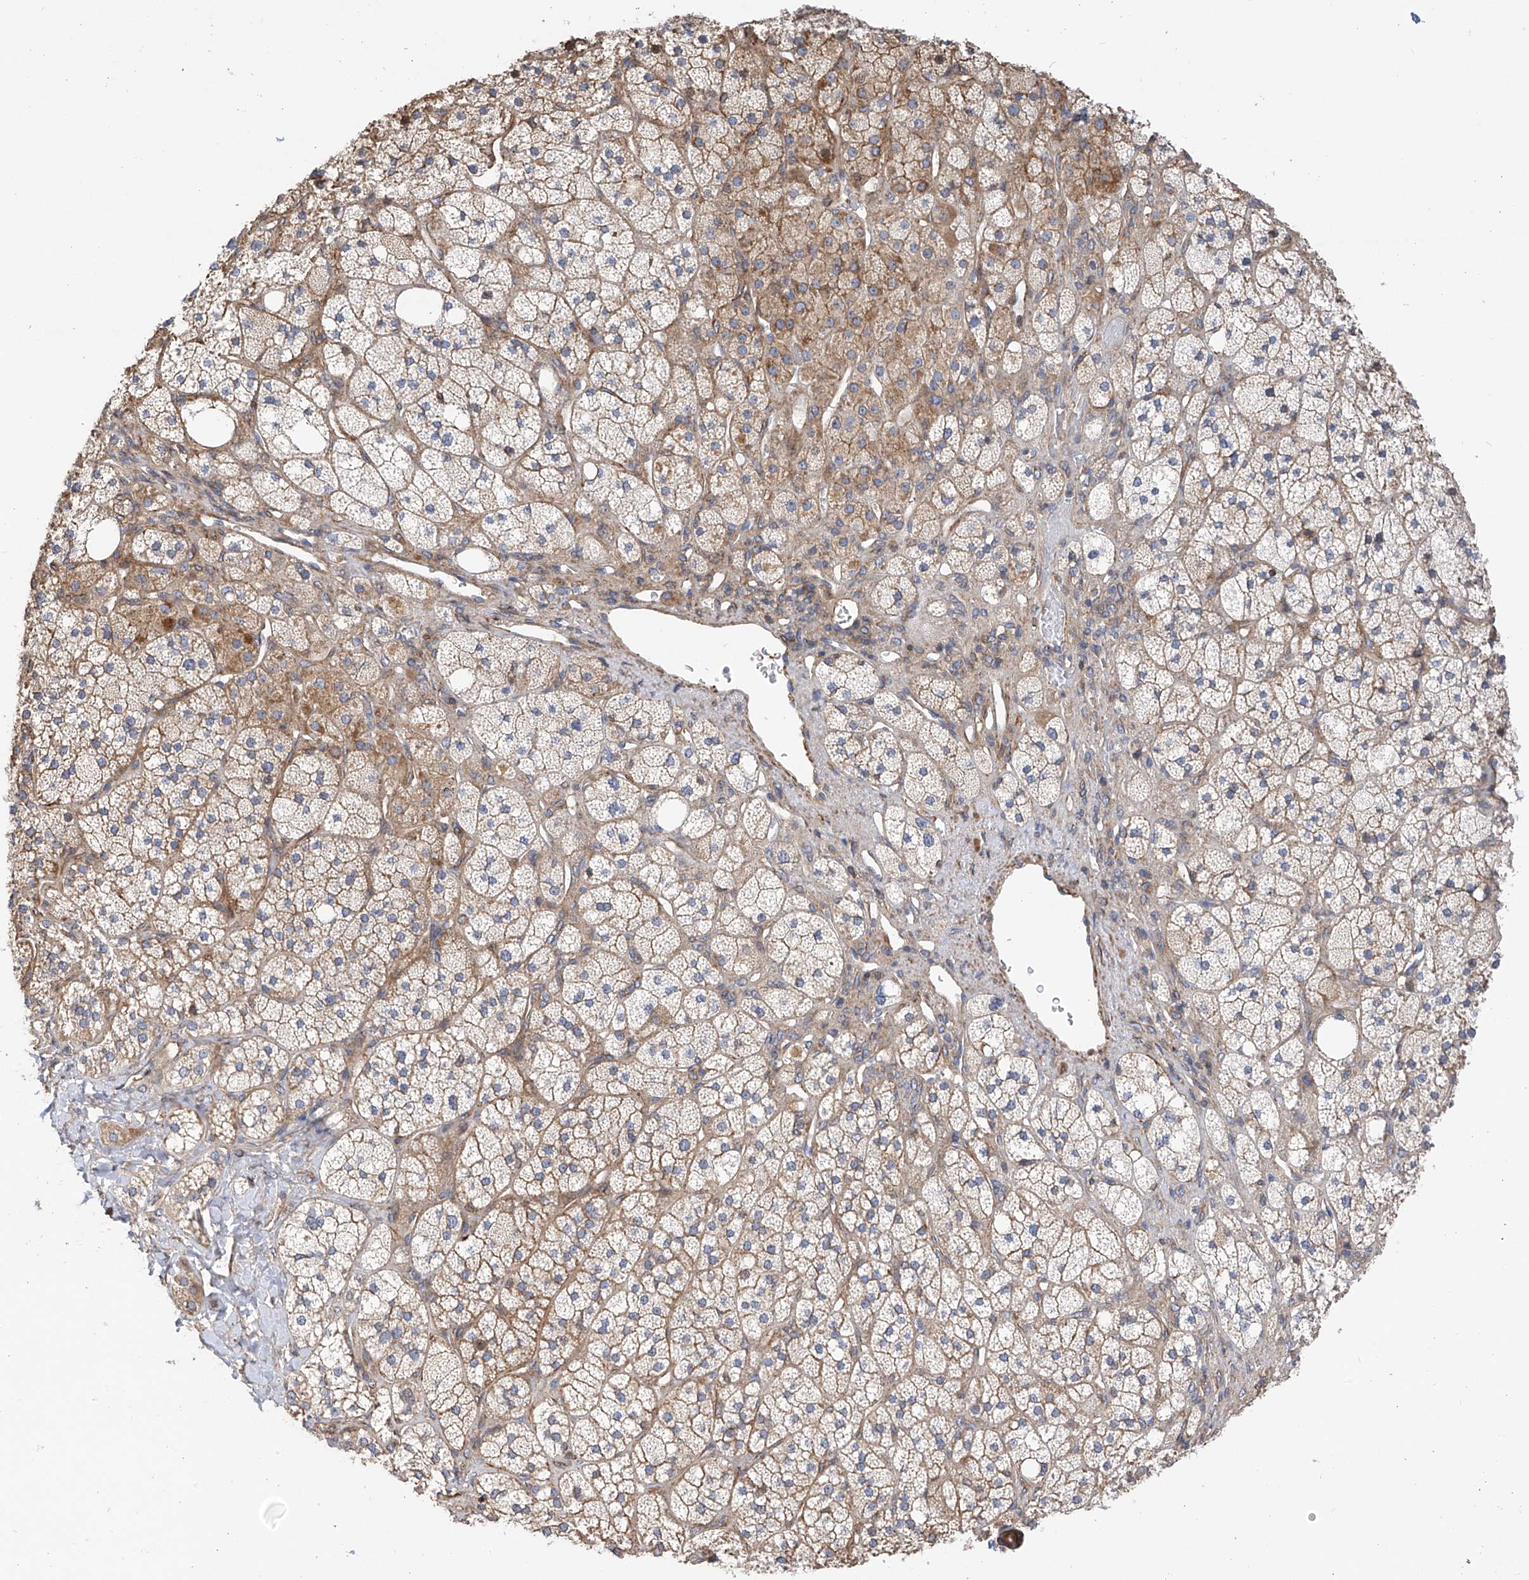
{"staining": {"intensity": "moderate", "quantity": "25%-75%", "location": "cytoplasmic/membranous"}, "tissue": "adrenal gland", "cell_type": "Glandular cells", "image_type": "normal", "snomed": [{"axis": "morphology", "description": "Normal tissue, NOS"}, {"axis": "topography", "description": "Adrenal gland"}], "caption": "Protein staining of benign adrenal gland exhibits moderate cytoplasmic/membranous positivity in approximately 25%-75% of glandular cells.", "gene": "SLC43A3", "patient": {"sex": "male", "age": 61}}